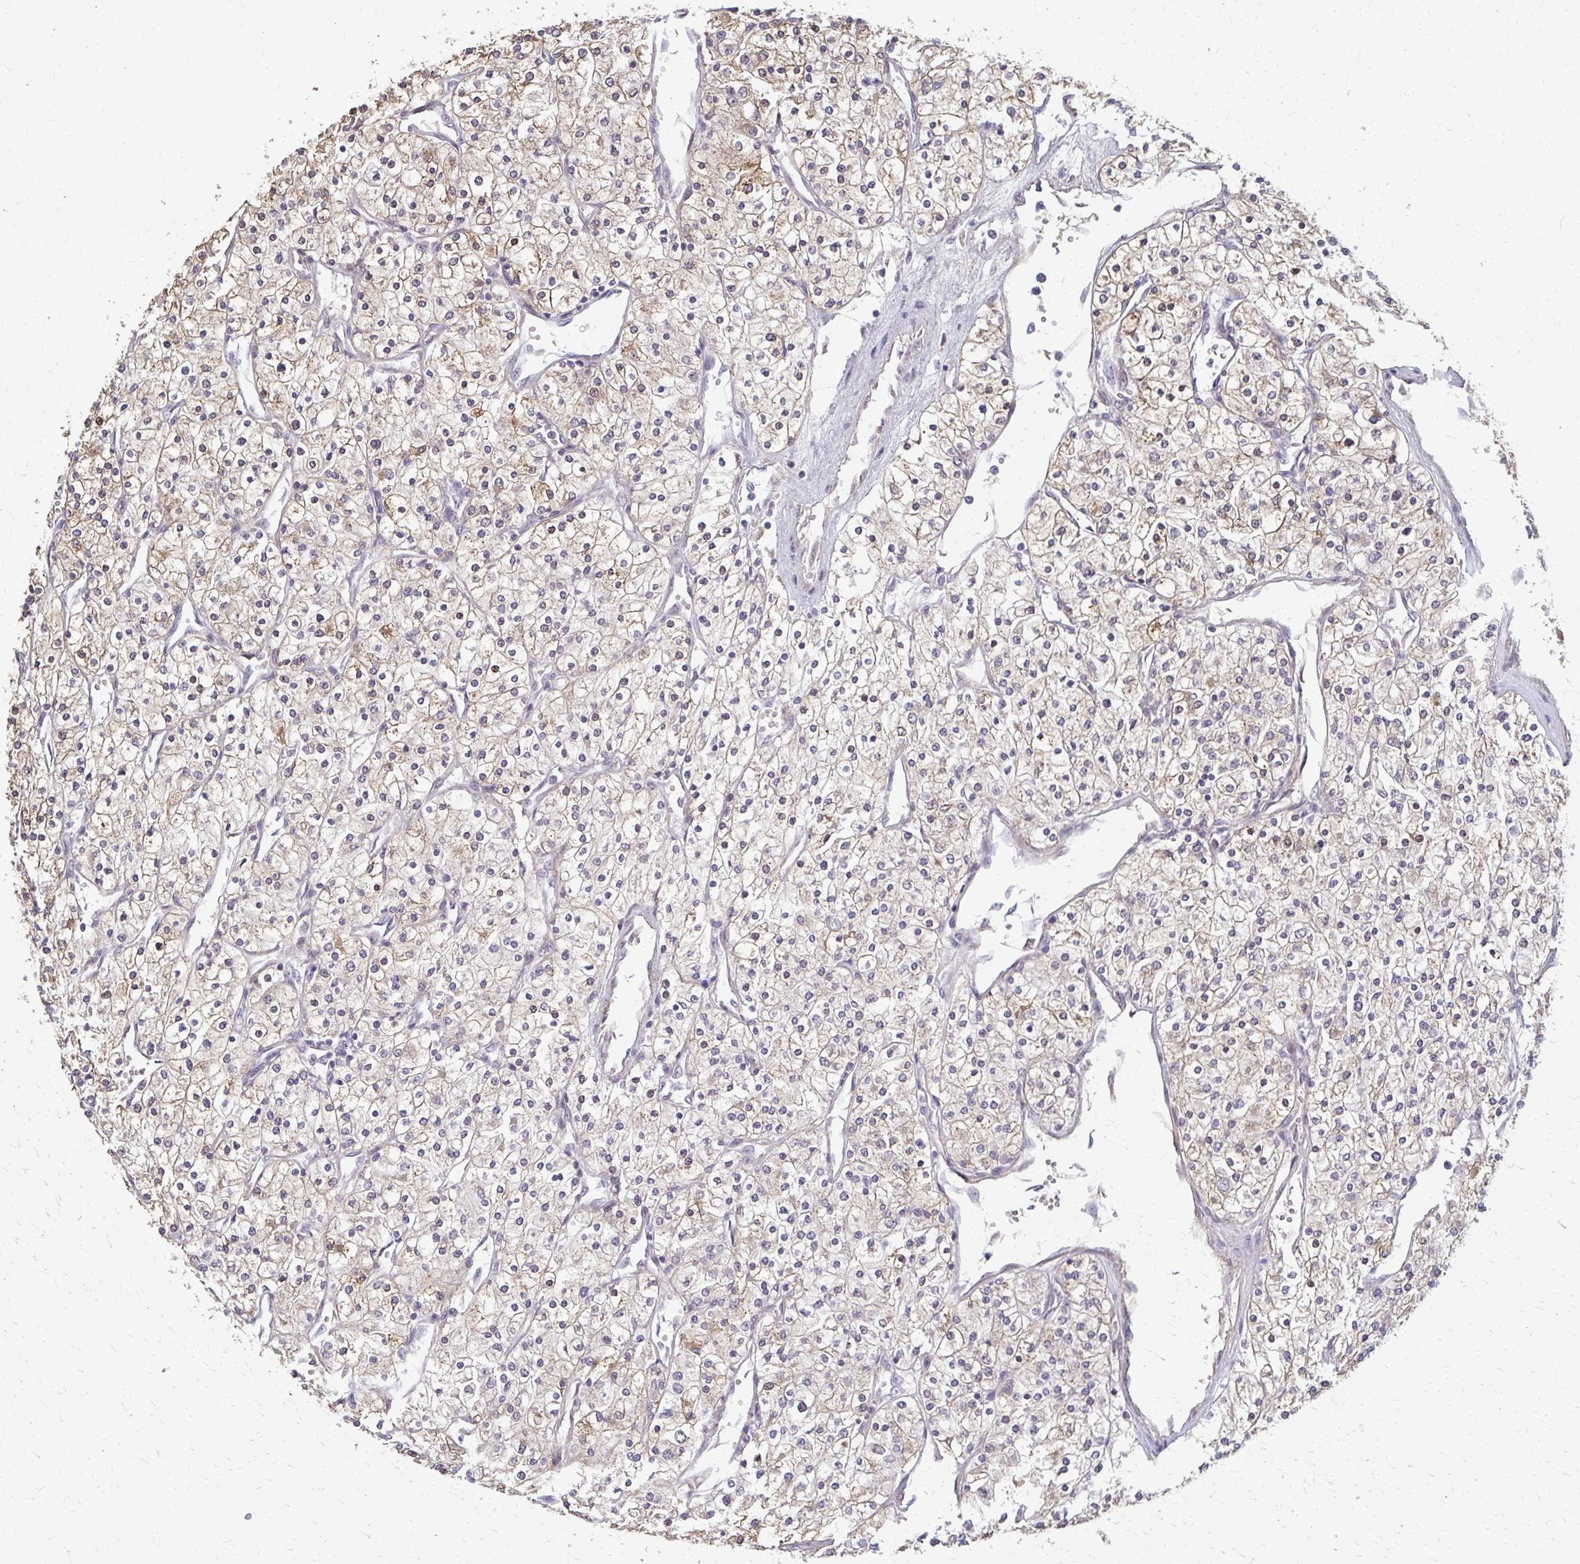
{"staining": {"intensity": "moderate", "quantity": "<25%", "location": "cytoplasmic/membranous,nuclear"}, "tissue": "renal cancer", "cell_type": "Tumor cells", "image_type": "cancer", "snomed": [{"axis": "morphology", "description": "Adenocarcinoma, NOS"}, {"axis": "topography", "description": "Kidney"}], "caption": "Tumor cells exhibit low levels of moderate cytoplasmic/membranous and nuclear positivity in about <25% of cells in human renal cancer.", "gene": "ZNF34", "patient": {"sex": "male", "age": 80}}